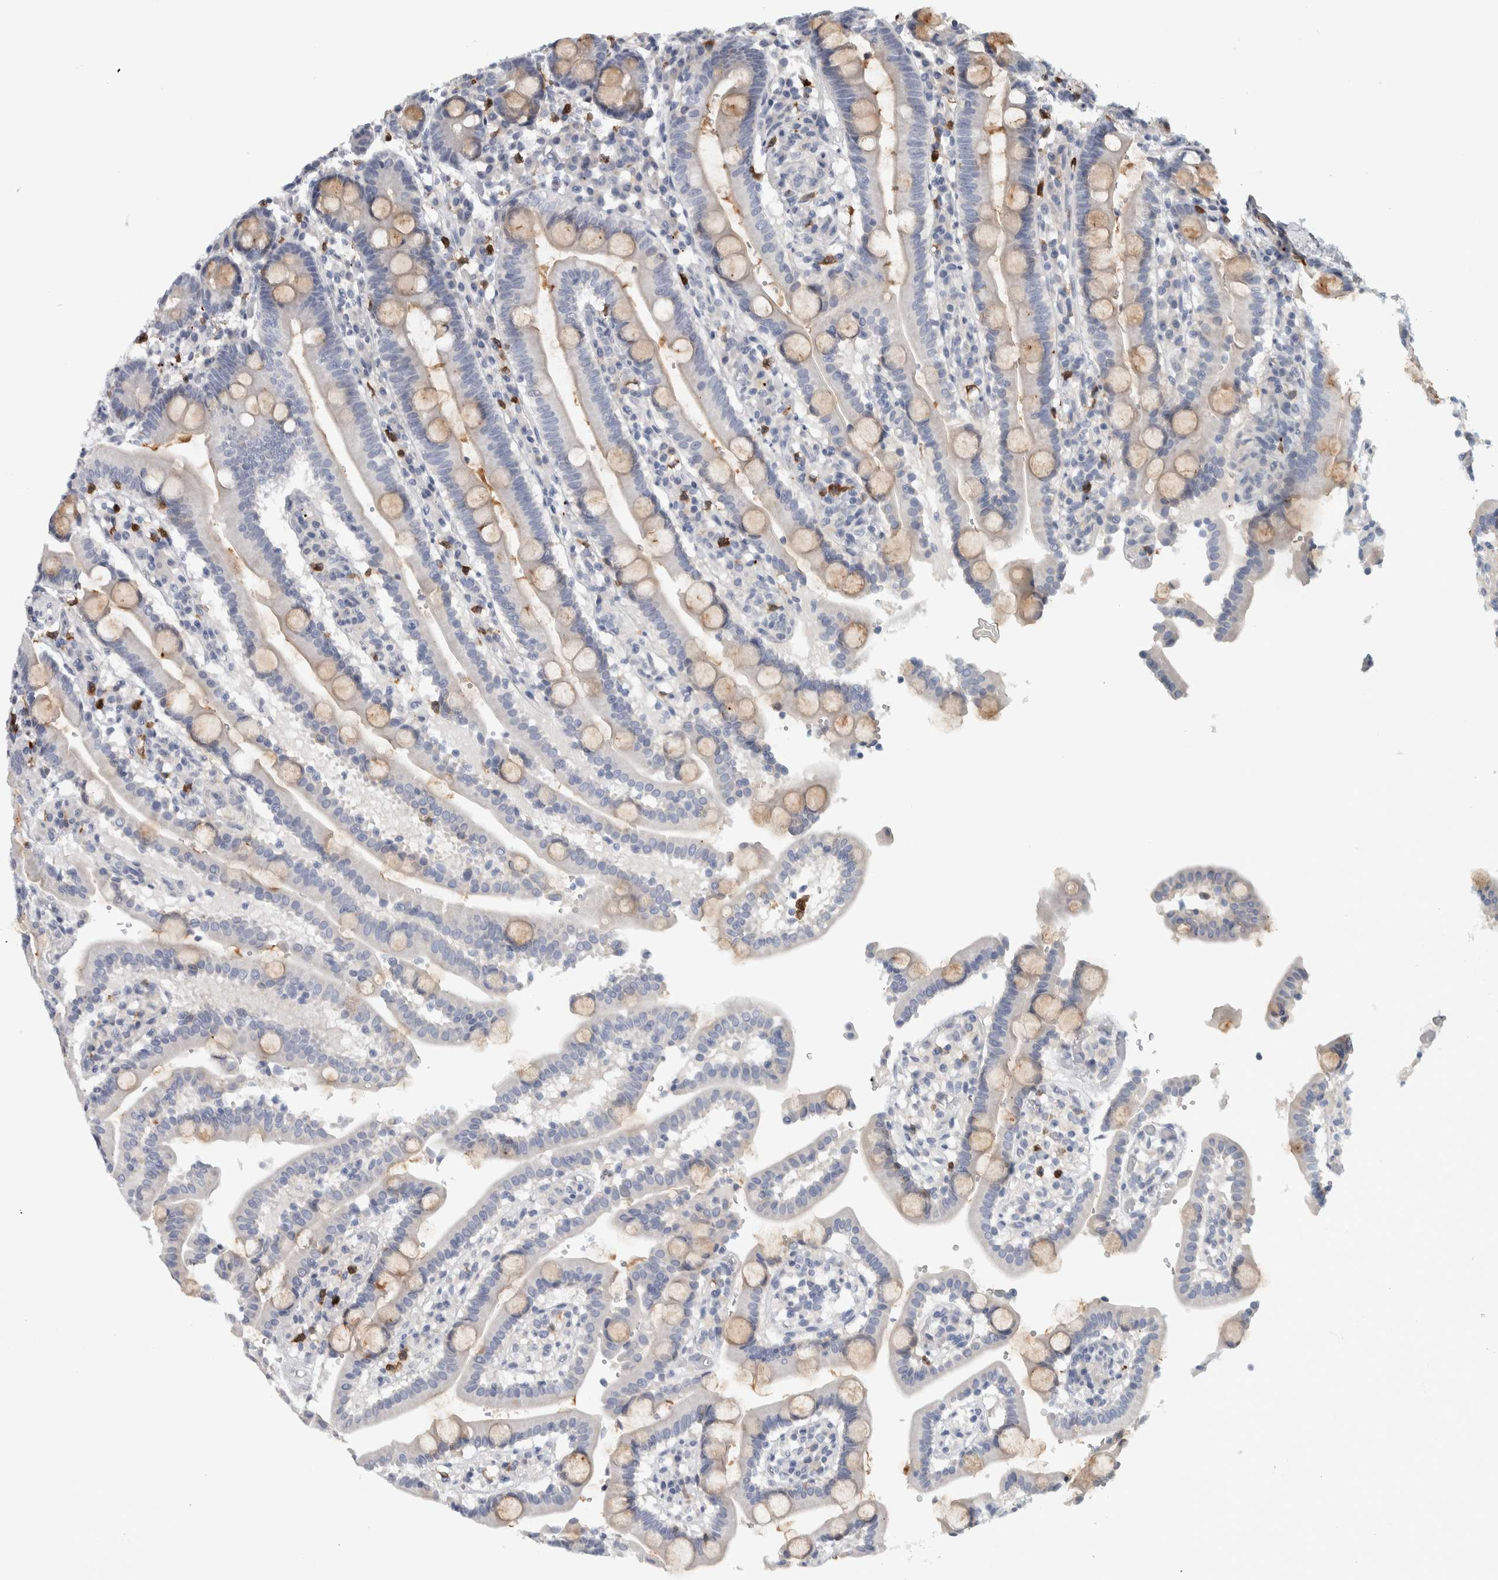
{"staining": {"intensity": "moderate", "quantity": "25%-75%", "location": "cytoplasmic/membranous"}, "tissue": "duodenum", "cell_type": "Glandular cells", "image_type": "normal", "snomed": [{"axis": "morphology", "description": "Normal tissue, NOS"}, {"axis": "topography", "description": "Small intestine, NOS"}], "caption": "There is medium levels of moderate cytoplasmic/membranous positivity in glandular cells of normal duodenum, as demonstrated by immunohistochemical staining (brown color).", "gene": "ADPRM", "patient": {"sex": "female", "age": 71}}